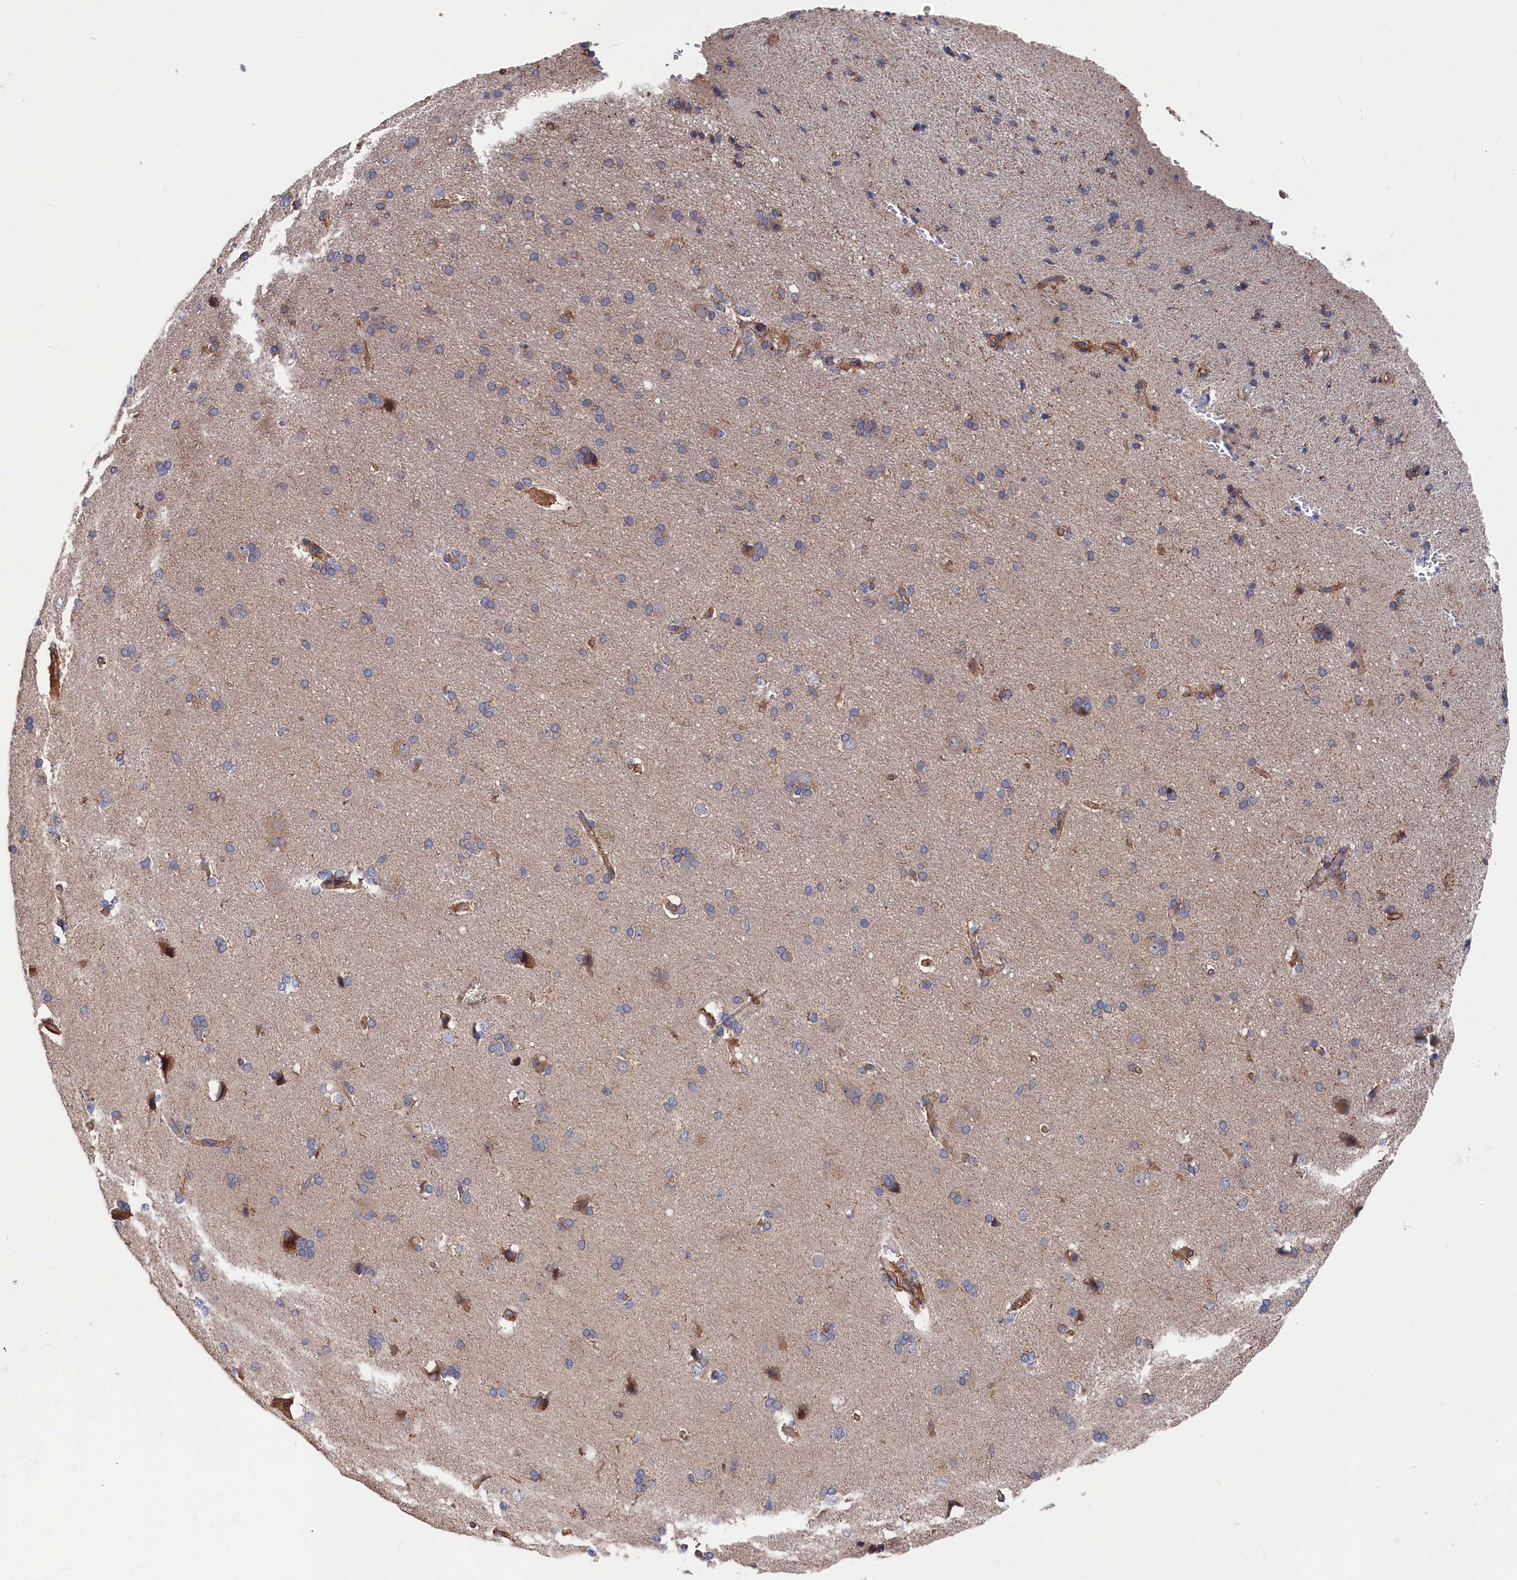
{"staining": {"intensity": "moderate", "quantity": ">75%", "location": "cytoplasmic/membranous"}, "tissue": "cerebral cortex", "cell_type": "Endothelial cells", "image_type": "normal", "snomed": [{"axis": "morphology", "description": "Normal tissue, NOS"}, {"axis": "topography", "description": "Cerebral cortex"}], "caption": "Immunohistochemical staining of benign cerebral cortex reveals >75% levels of moderate cytoplasmic/membranous protein staining in approximately >75% of endothelial cells.", "gene": "LDHD", "patient": {"sex": "male", "age": 62}}